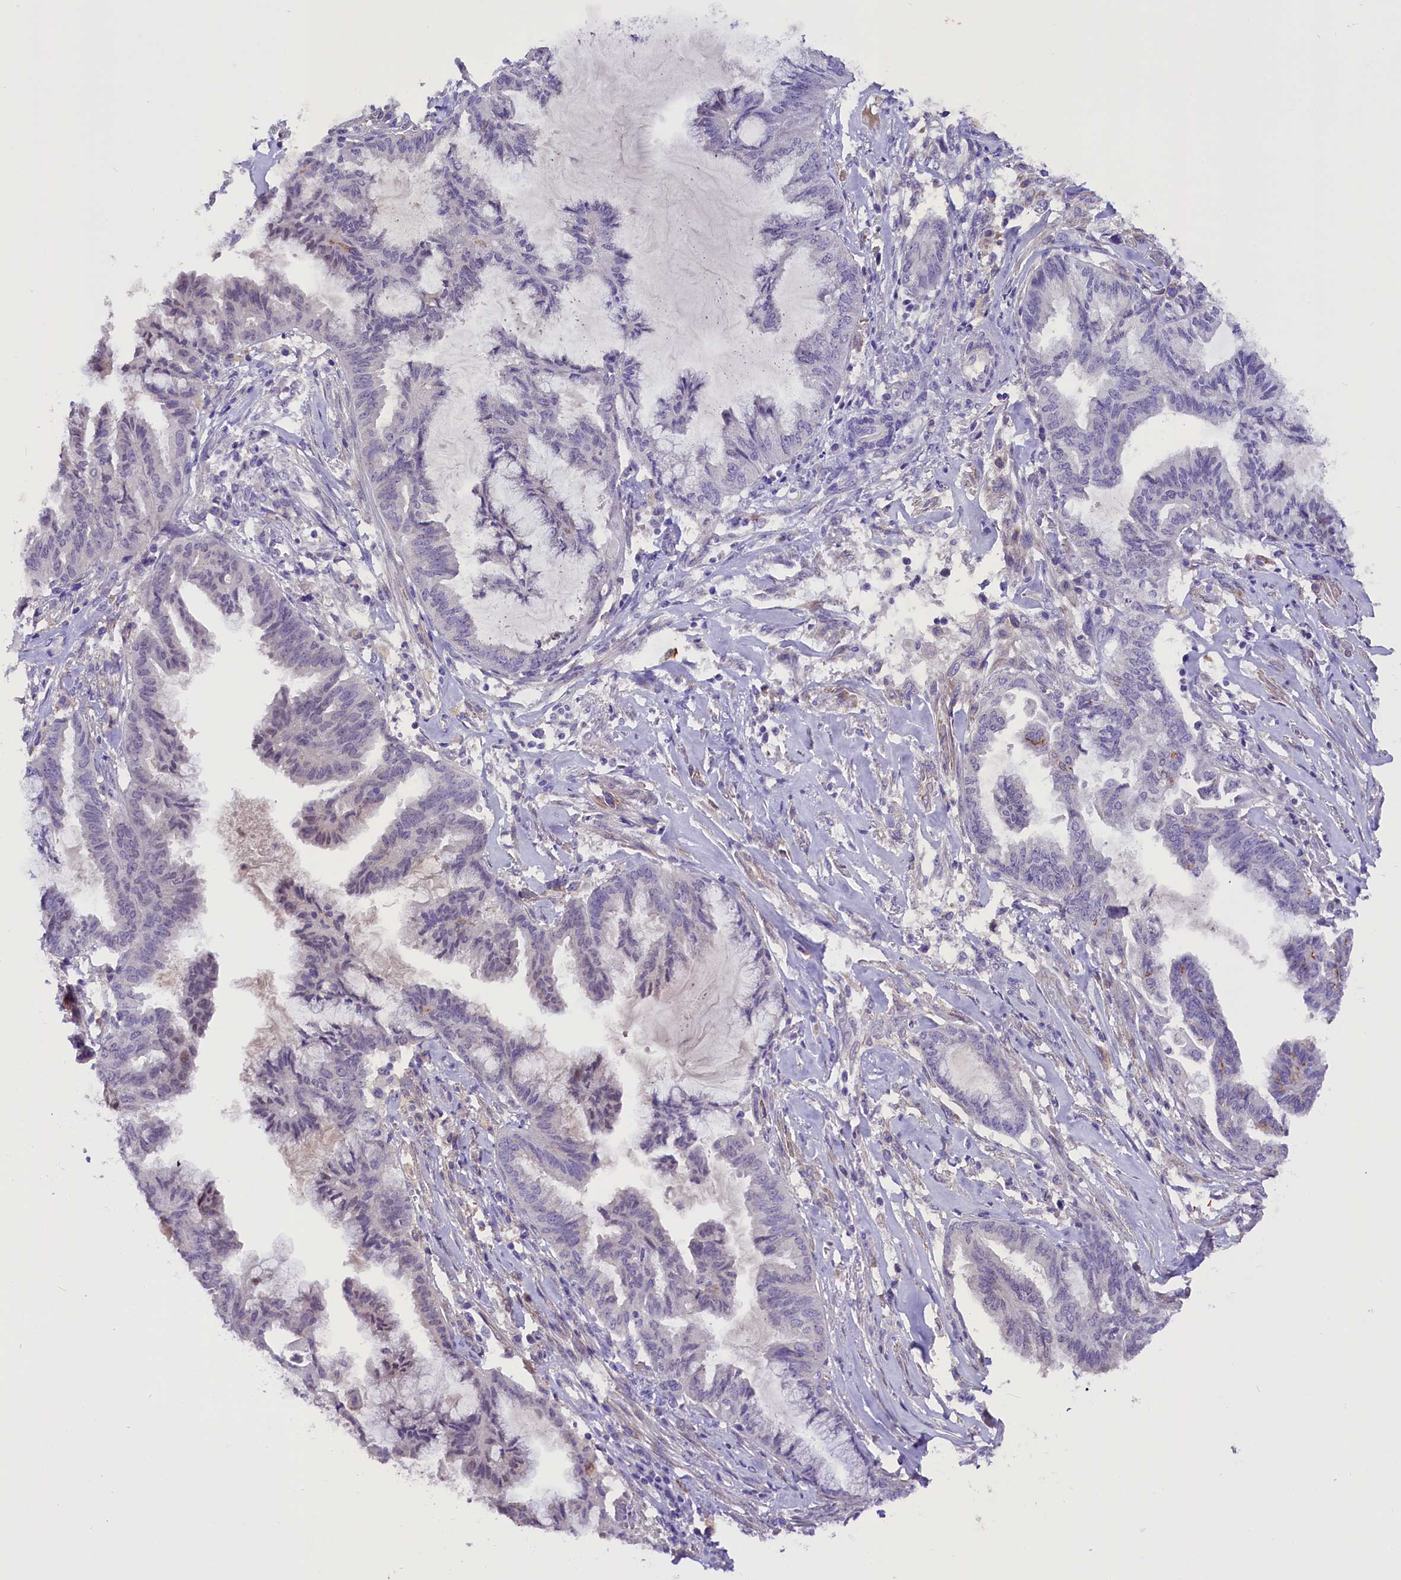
{"staining": {"intensity": "negative", "quantity": "none", "location": "none"}, "tissue": "endometrial cancer", "cell_type": "Tumor cells", "image_type": "cancer", "snomed": [{"axis": "morphology", "description": "Adenocarcinoma, NOS"}, {"axis": "topography", "description": "Endometrium"}], "caption": "An image of human adenocarcinoma (endometrial) is negative for staining in tumor cells.", "gene": "MEX3B", "patient": {"sex": "female", "age": 86}}